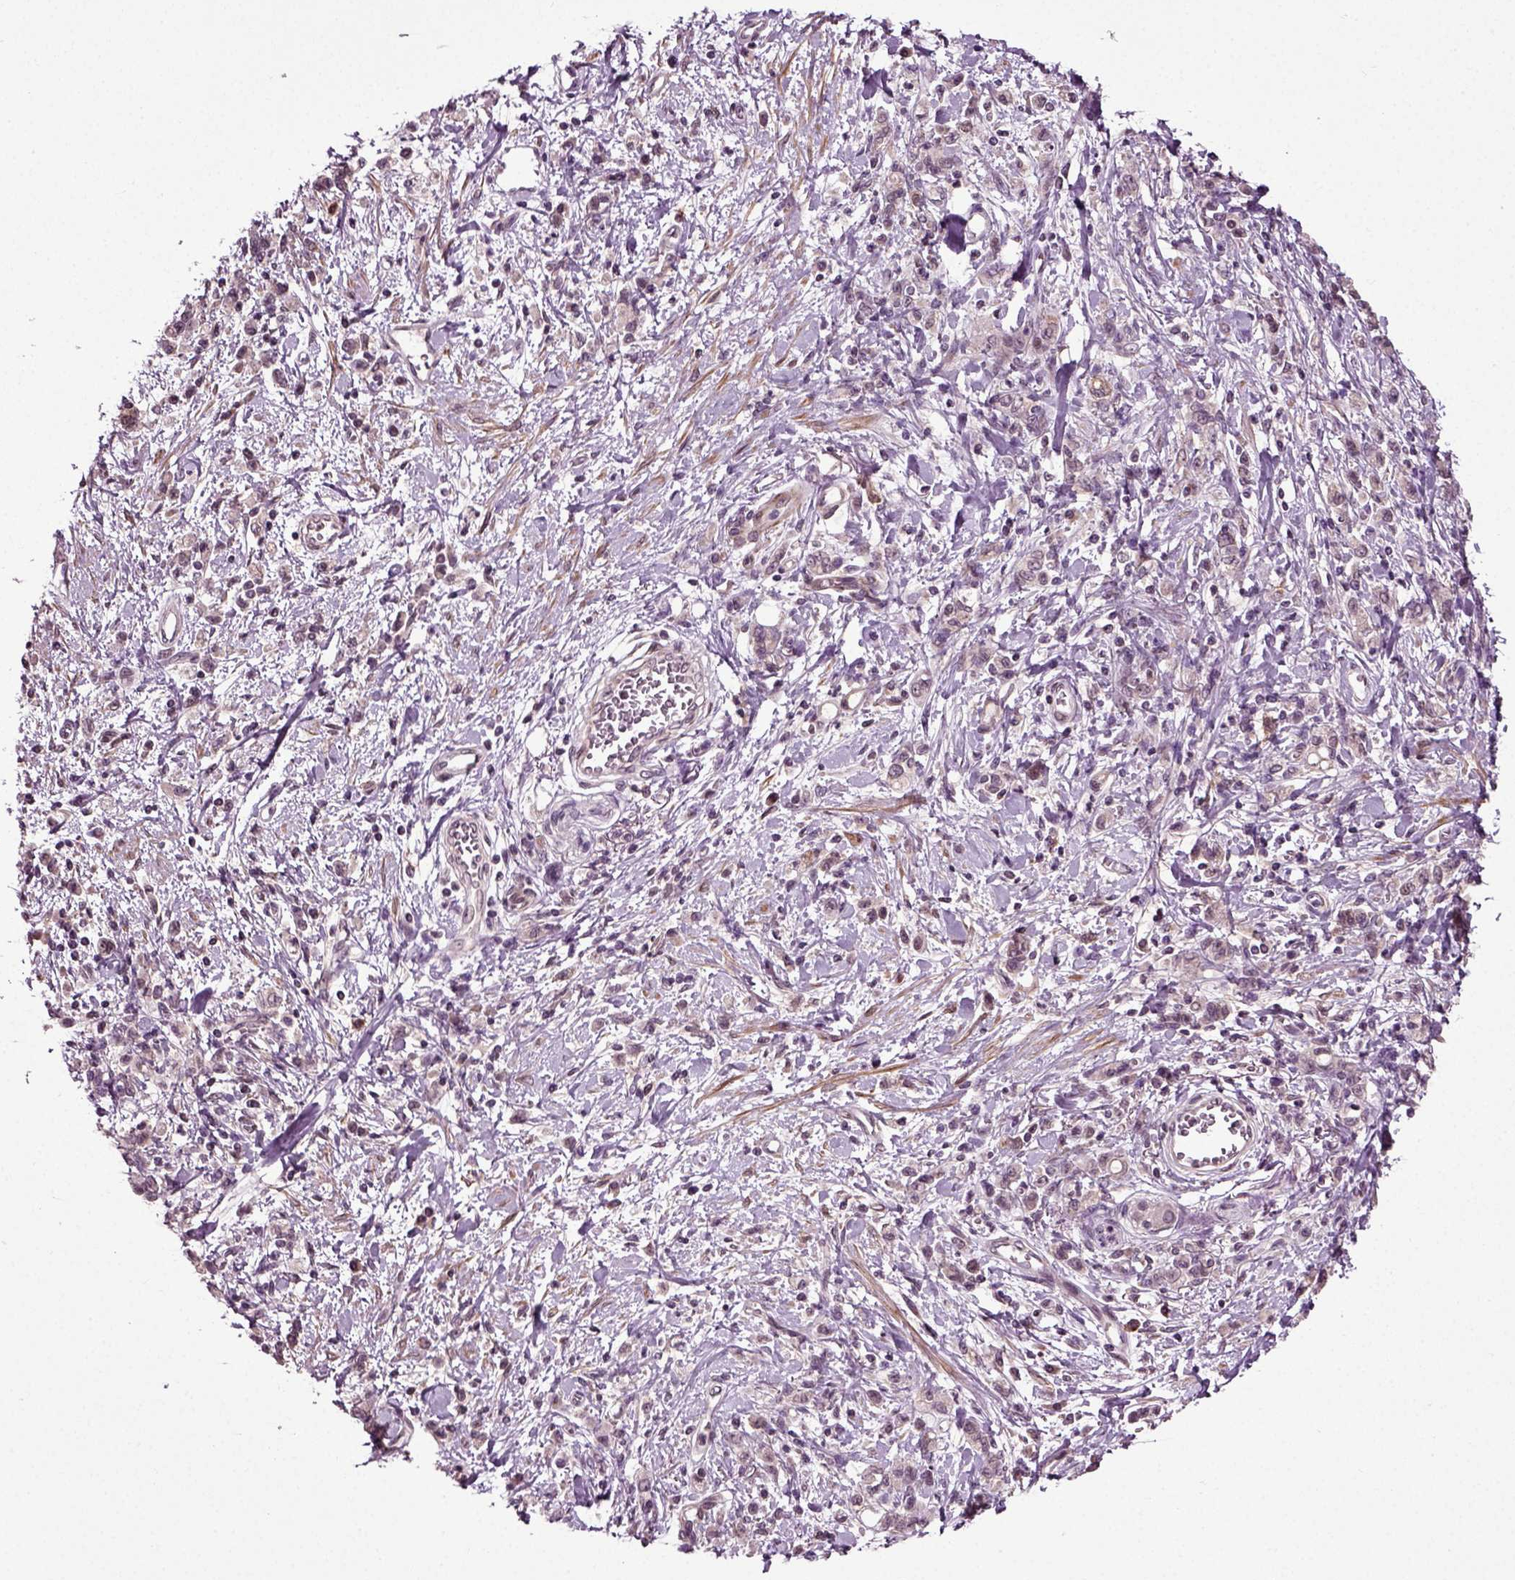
{"staining": {"intensity": "negative", "quantity": "none", "location": "none"}, "tissue": "stomach cancer", "cell_type": "Tumor cells", "image_type": "cancer", "snomed": [{"axis": "morphology", "description": "Adenocarcinoma, NOS"}, {"axis": "topography", "description": "Stomach"}], "caption": "Immunohistochemistry histopathology image of human stomach adenocarcinoma stained for a protein (brown), which demonstrates no positivity in tumor cells.", "gene": "KNSTRN", "patient": {"sex": "male", "age": 77}}